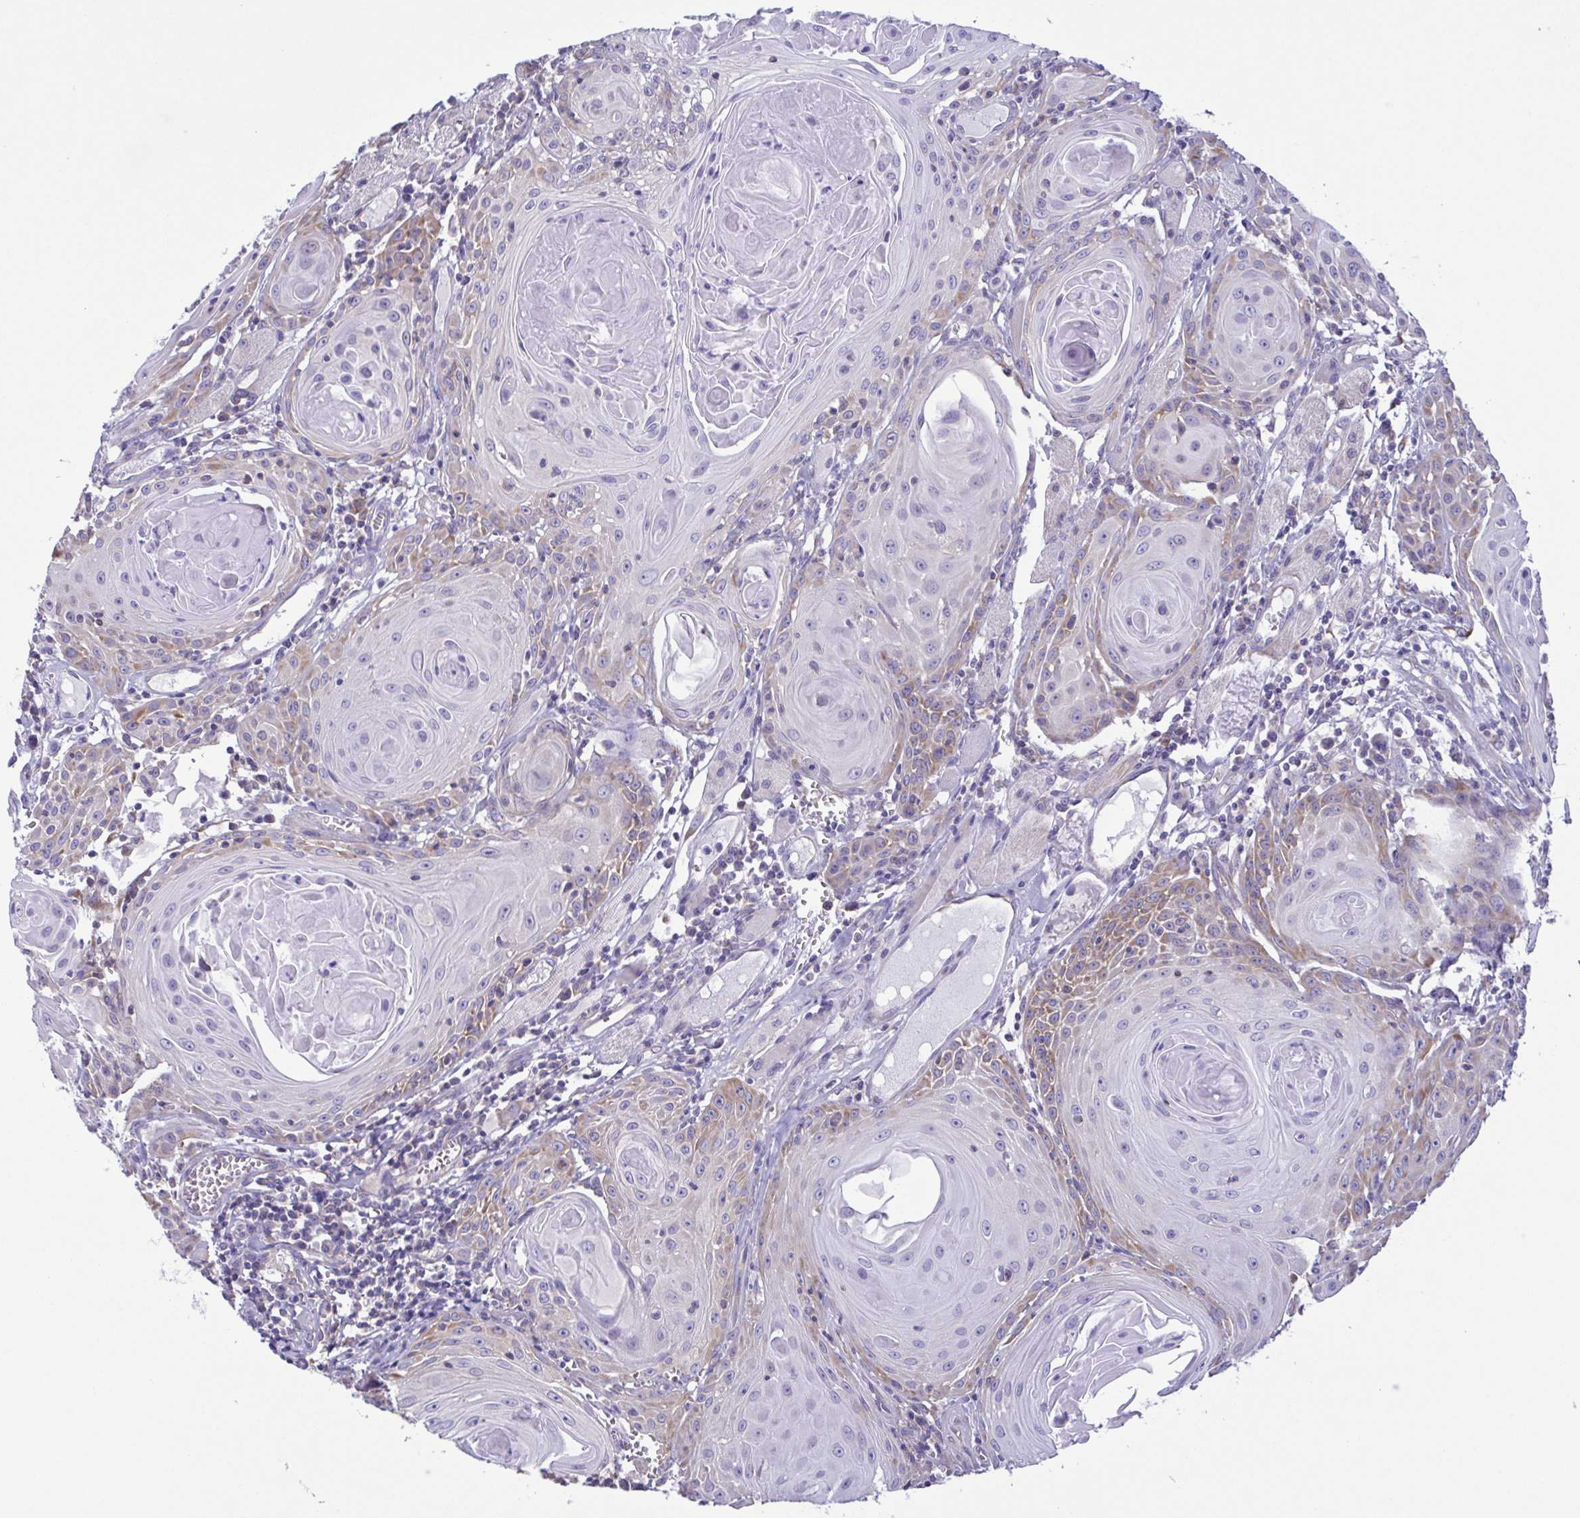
{"staining": {"intensity": "weak", "quantity": "25%-75%", "location": "cytoplasmic/membranous"}, "tissue": "head and neck cancer", "cell_type": "Tumor cells", "image_type": "cancer", "snomed": [{"axis": "morphology", "description": "Squamous cell carcinoma, NOS"}, {"axis": "topography", "description": "Head-Neck"}], "caption": "Weak cytoplasmic/membranous positivity for a protein is identified in approximately 25%-75% of tumor cells of head and neck squamous cell carcinoma using immunohistochemistry (IHC).", "gene": "TNNI3", "patient": {"sex": "female", "age": 80}}